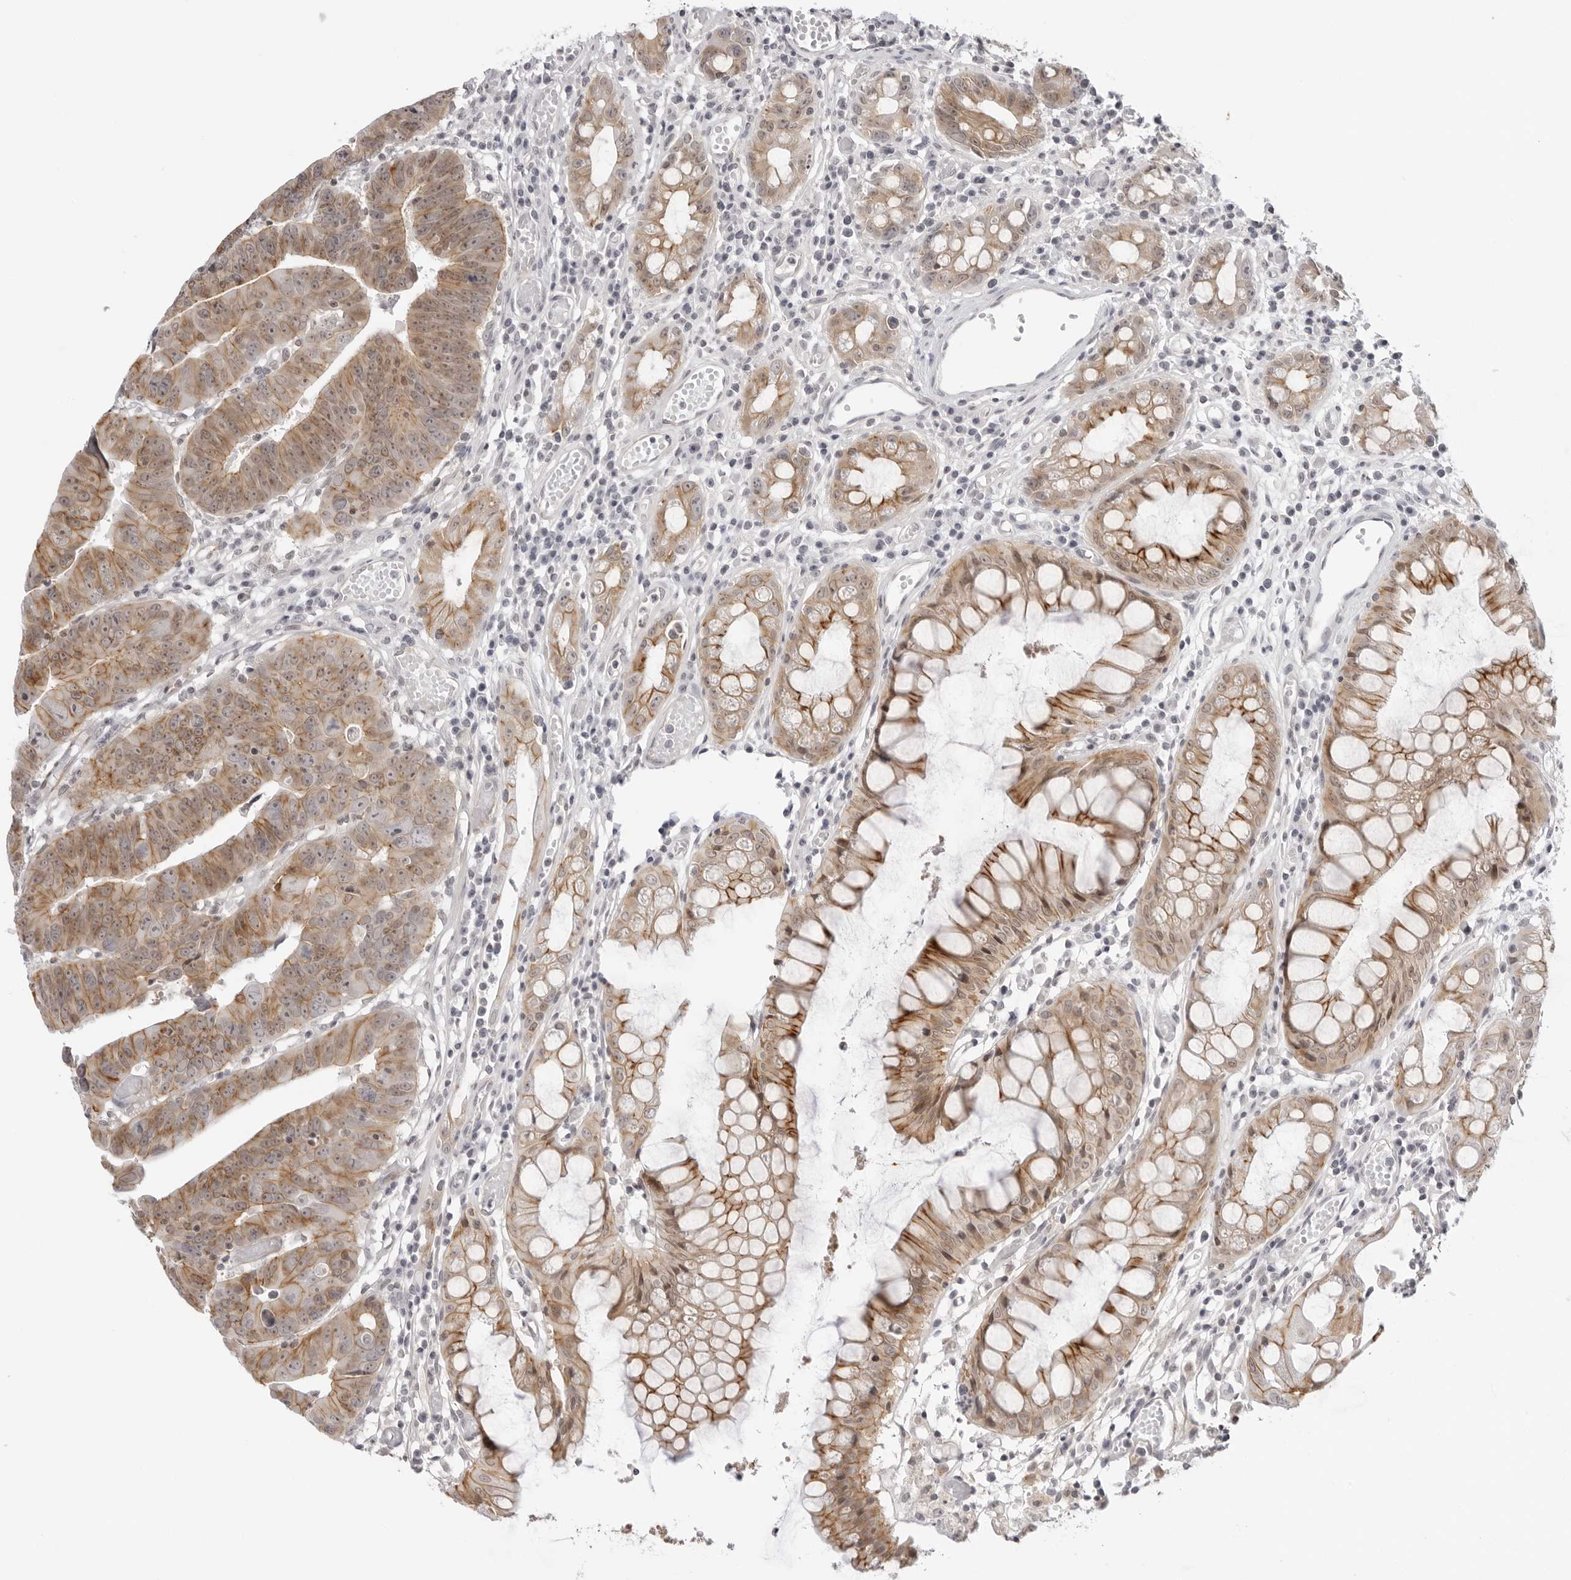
{"staining": {"intensity": "moderate", "quantity": ">75%", "location": "cytoplasmic/membranous"}, "tissue": "colorectal cancer", "cell_type": "Tumor cells", "image_type": "cancer", "snomed": [{"axis": "morphology", "description": "Adenocarcinoma, NOS"}, {"axis": "topography", "description": "Rectum"}], "caption": "Tumor cells demonstrate moderate cytoplasmic/membranous expression in about >75% of cells in colorectal cancer (adenocarcinoma). (brown staining indicates protein expression, while blue staining denotes nuclei).", "gene": "TRAPPC3", "patient": {"sex": "female", "age": 65}}